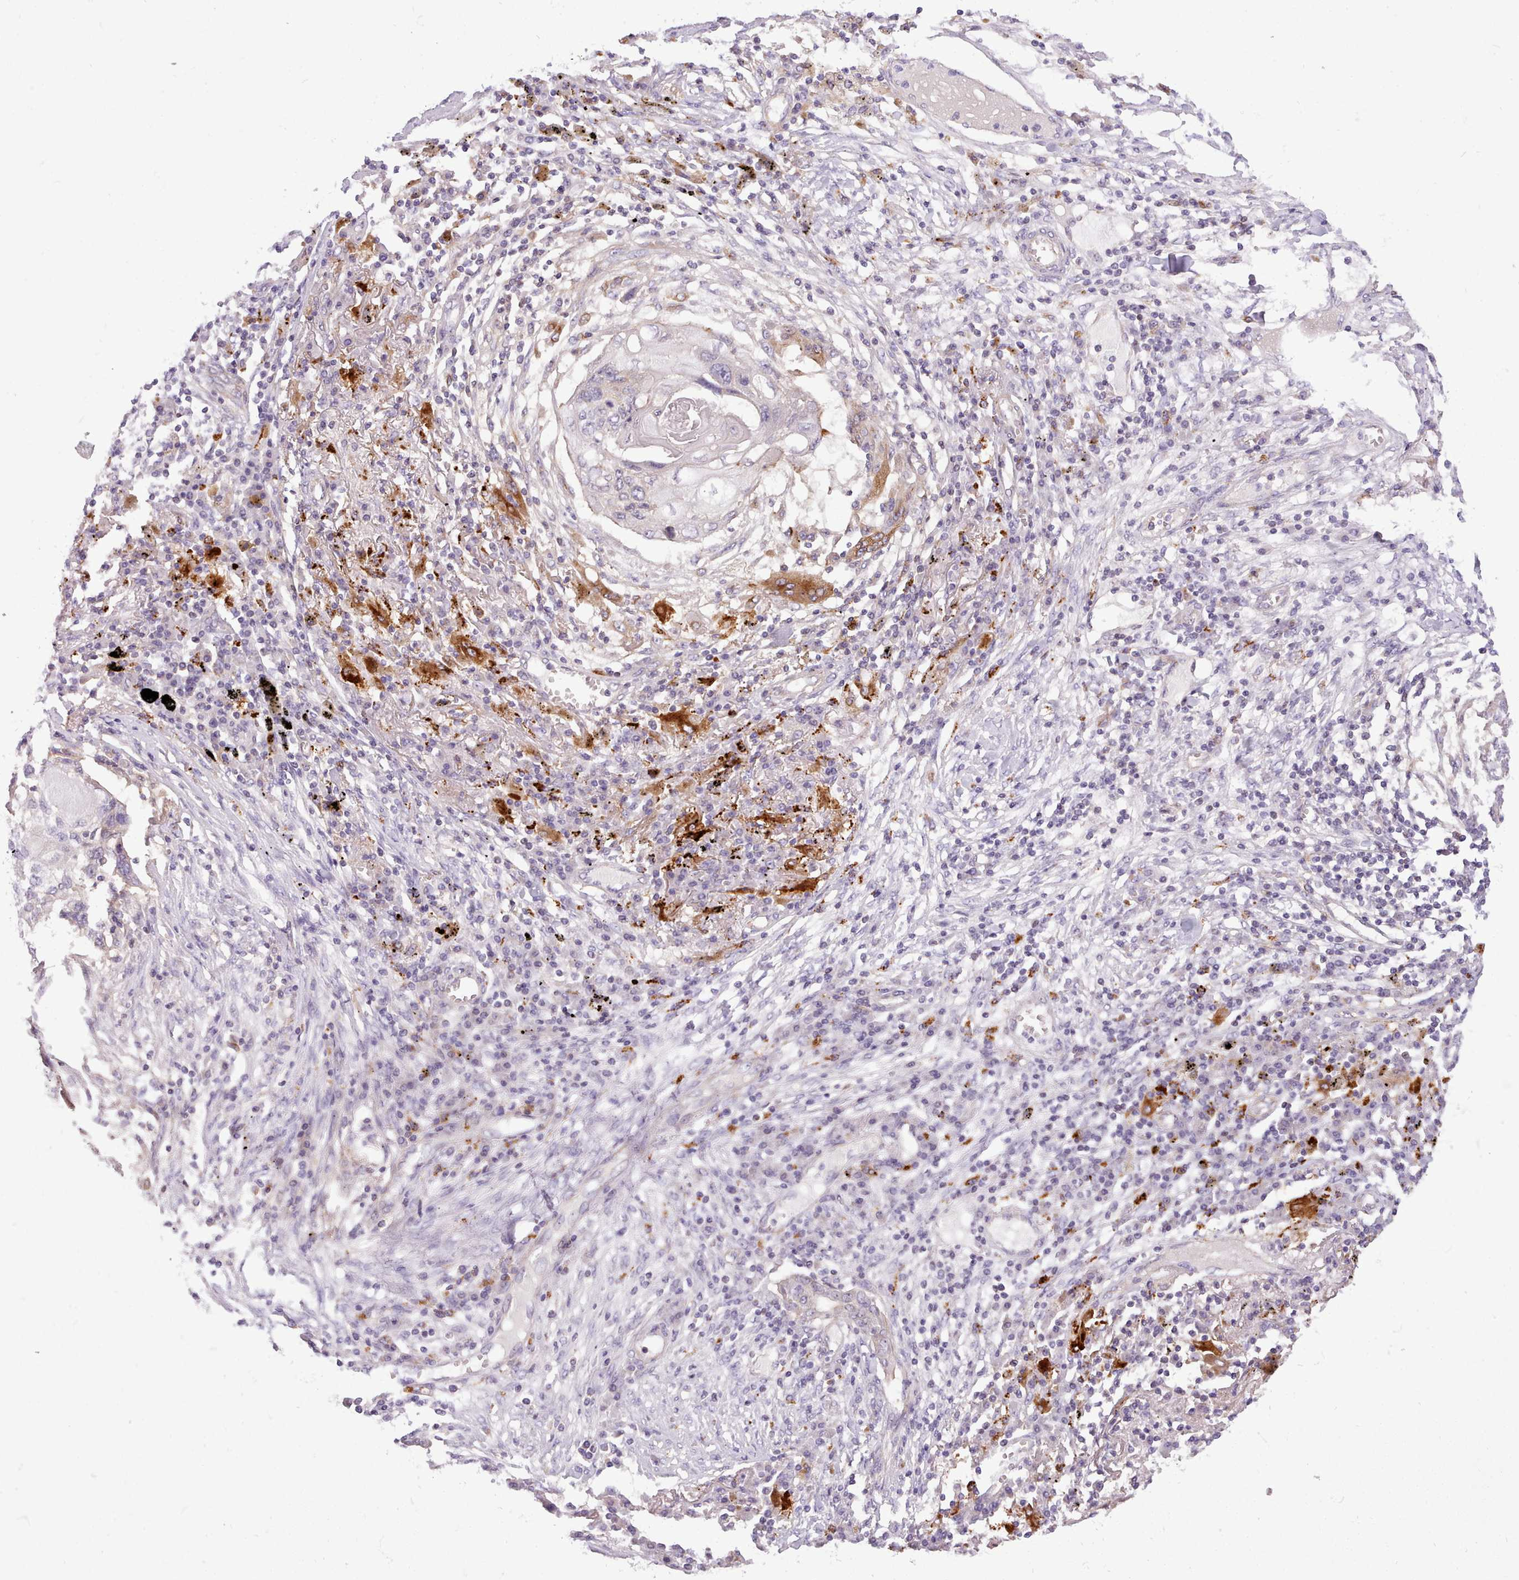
{"staining": {"intensity": "negative", "quantity": "none", "location": "none"}, "tissue": "lung cancer", "cell_type": "Tumor cells", "image_type": "cancer", "snomed": [{"axis": "morphology", "description": "Squamous cell carcinoma, NOS"}, {"axis": "topography", "description": "Lung"}], "caption": "Histopathology image shows no protein positivity in tumor cells of squamous cell carcinoma (lung) tissue.", "gene": "CYP2A13", "patient": {"sex": "female", "age": 63}}